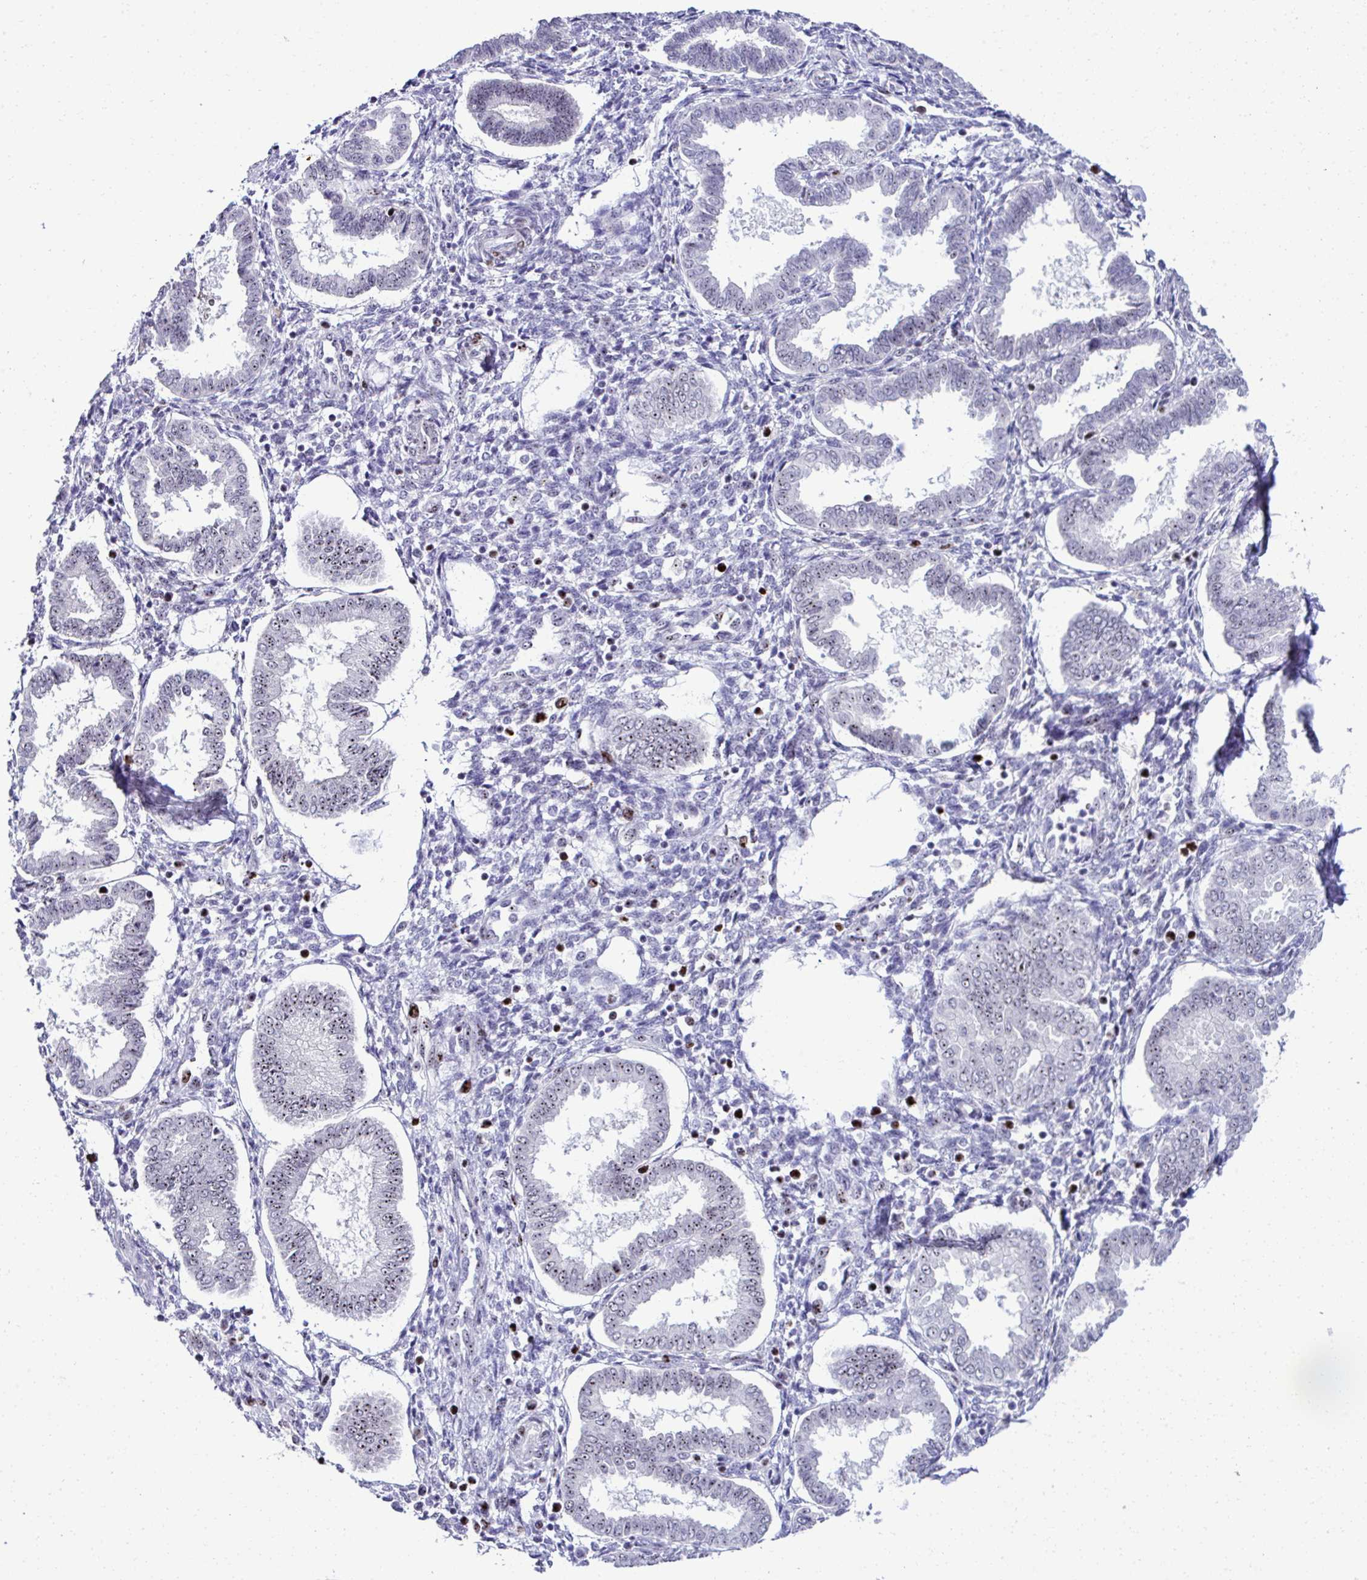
{"staining": {"intensity": "moderate", "quantity": "25%-75%", "location": "nuclear"}, "tissue": "endometrium", "cell_type": "Cells in endometrial stroma", "image_type": "normal", "snomed": [{"axis": "morphology", "description": "Normal tissue, NOS"}, {"axis": "topography", "description": "Endometrium"}], "caption": "IHC micrograph of normal human endometrium stained for a protein (brown), which shows medium levels of moderate nuclear staining in approximately 25%-75% of cells in endometrial stroma.", "gene": "CEP72", "patient": {"sex": "female", "age": 24}}